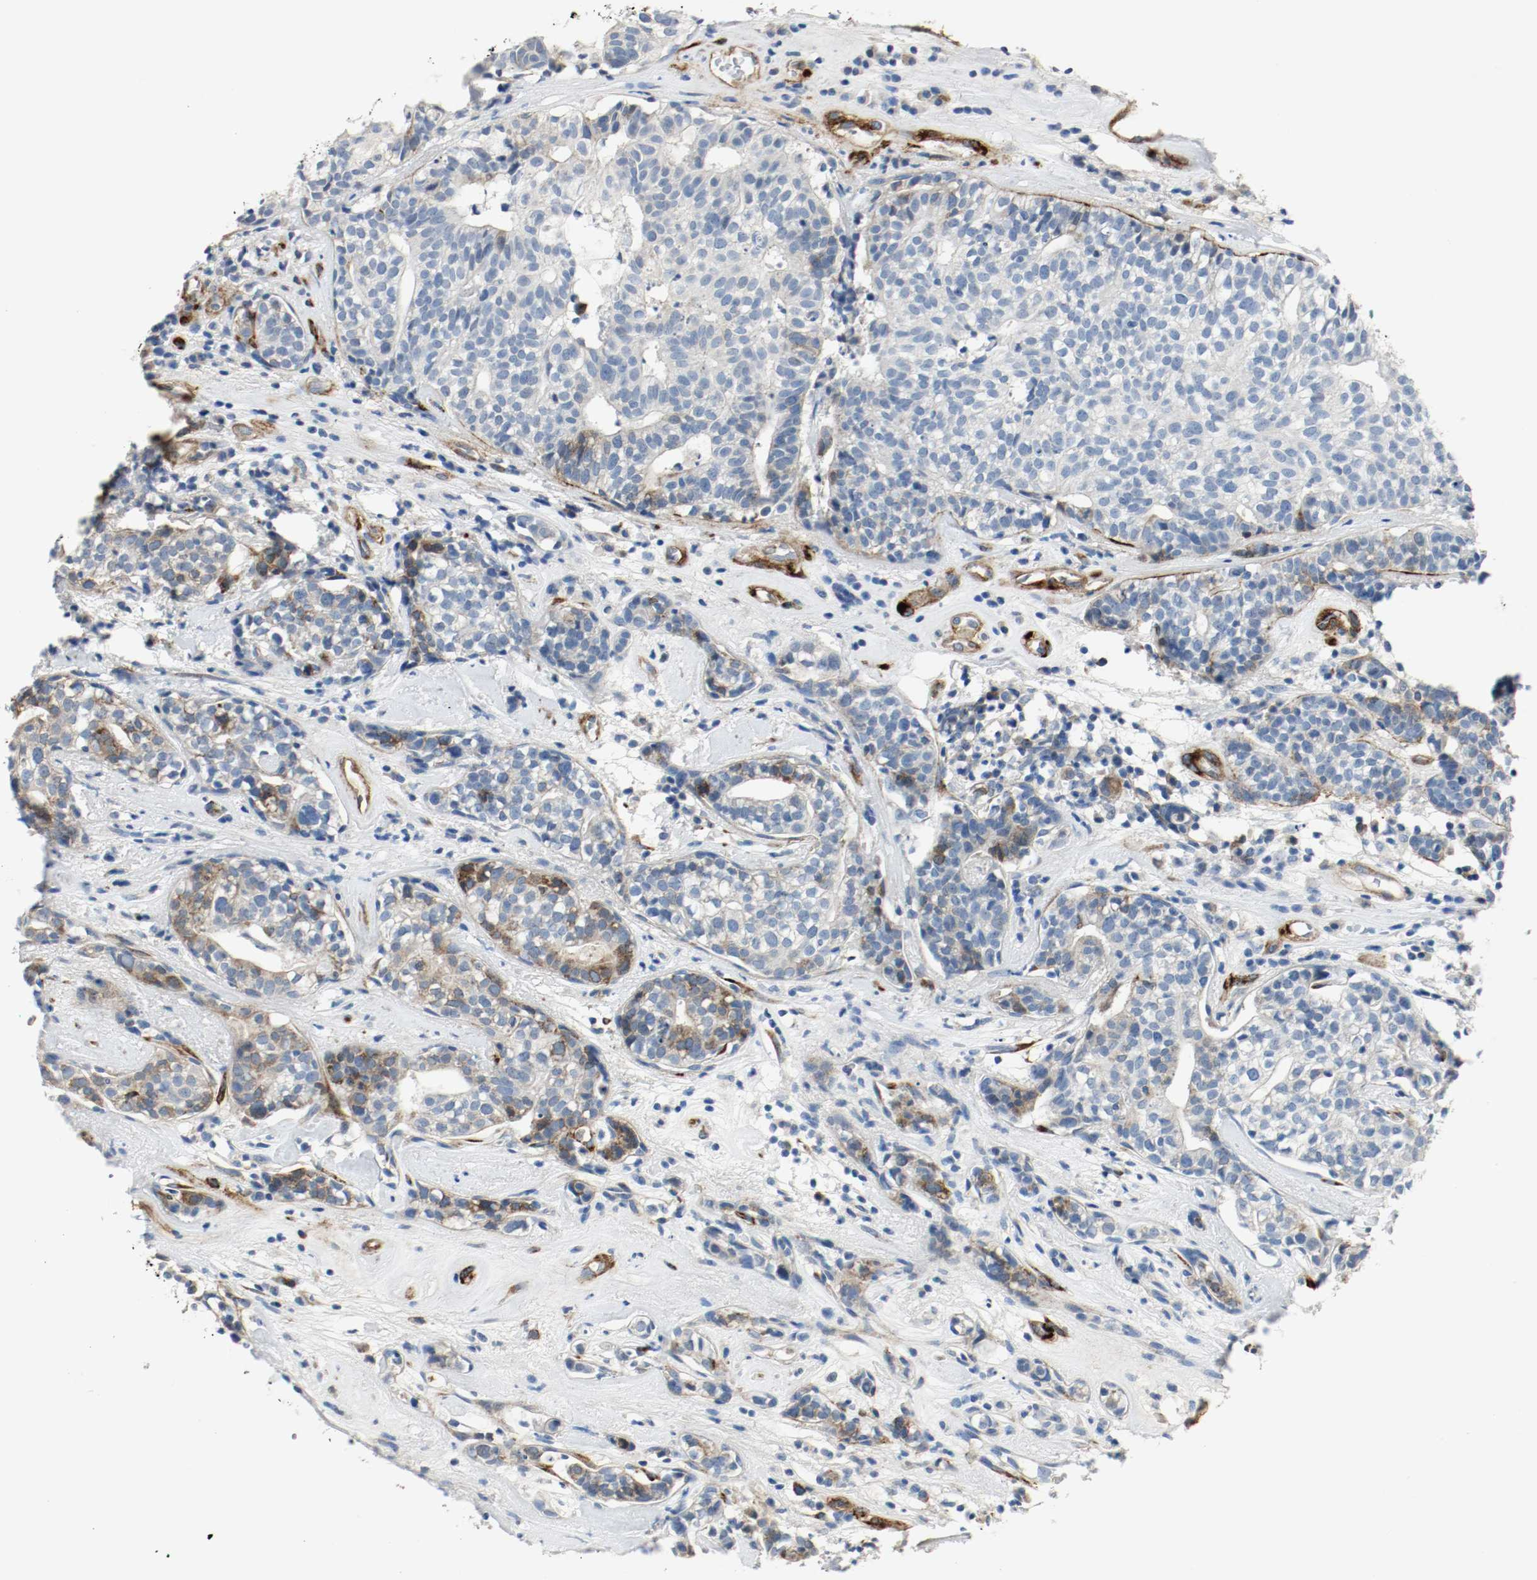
{"staining": {"intensity": "moderate", "quantity": "<25%", "location": "cytoplasmic/membranous"}, "tissue": "head and neck cancer", "cell_type": "Tumor cells", "image_type": "cancer", "snomed": [{"axis": "morphology", "description": "Adenocarcinoma, NOS"}, {"axis": "topography", "description": "Salivary gland"}, {"axis": "topography", "description": "Head-Neck"}], "caption": "Immunohistochemistry (IHC) photomicrograph of human head and neck cancer (adenocarcinoma) stained for a protein (brown), which reveals low levels of moderate cytoplasmic/membranous positivity in approximately <25% of tumor cells.", "gene": "LAMB1", "patient": {"sex": "female", "age": 65}}